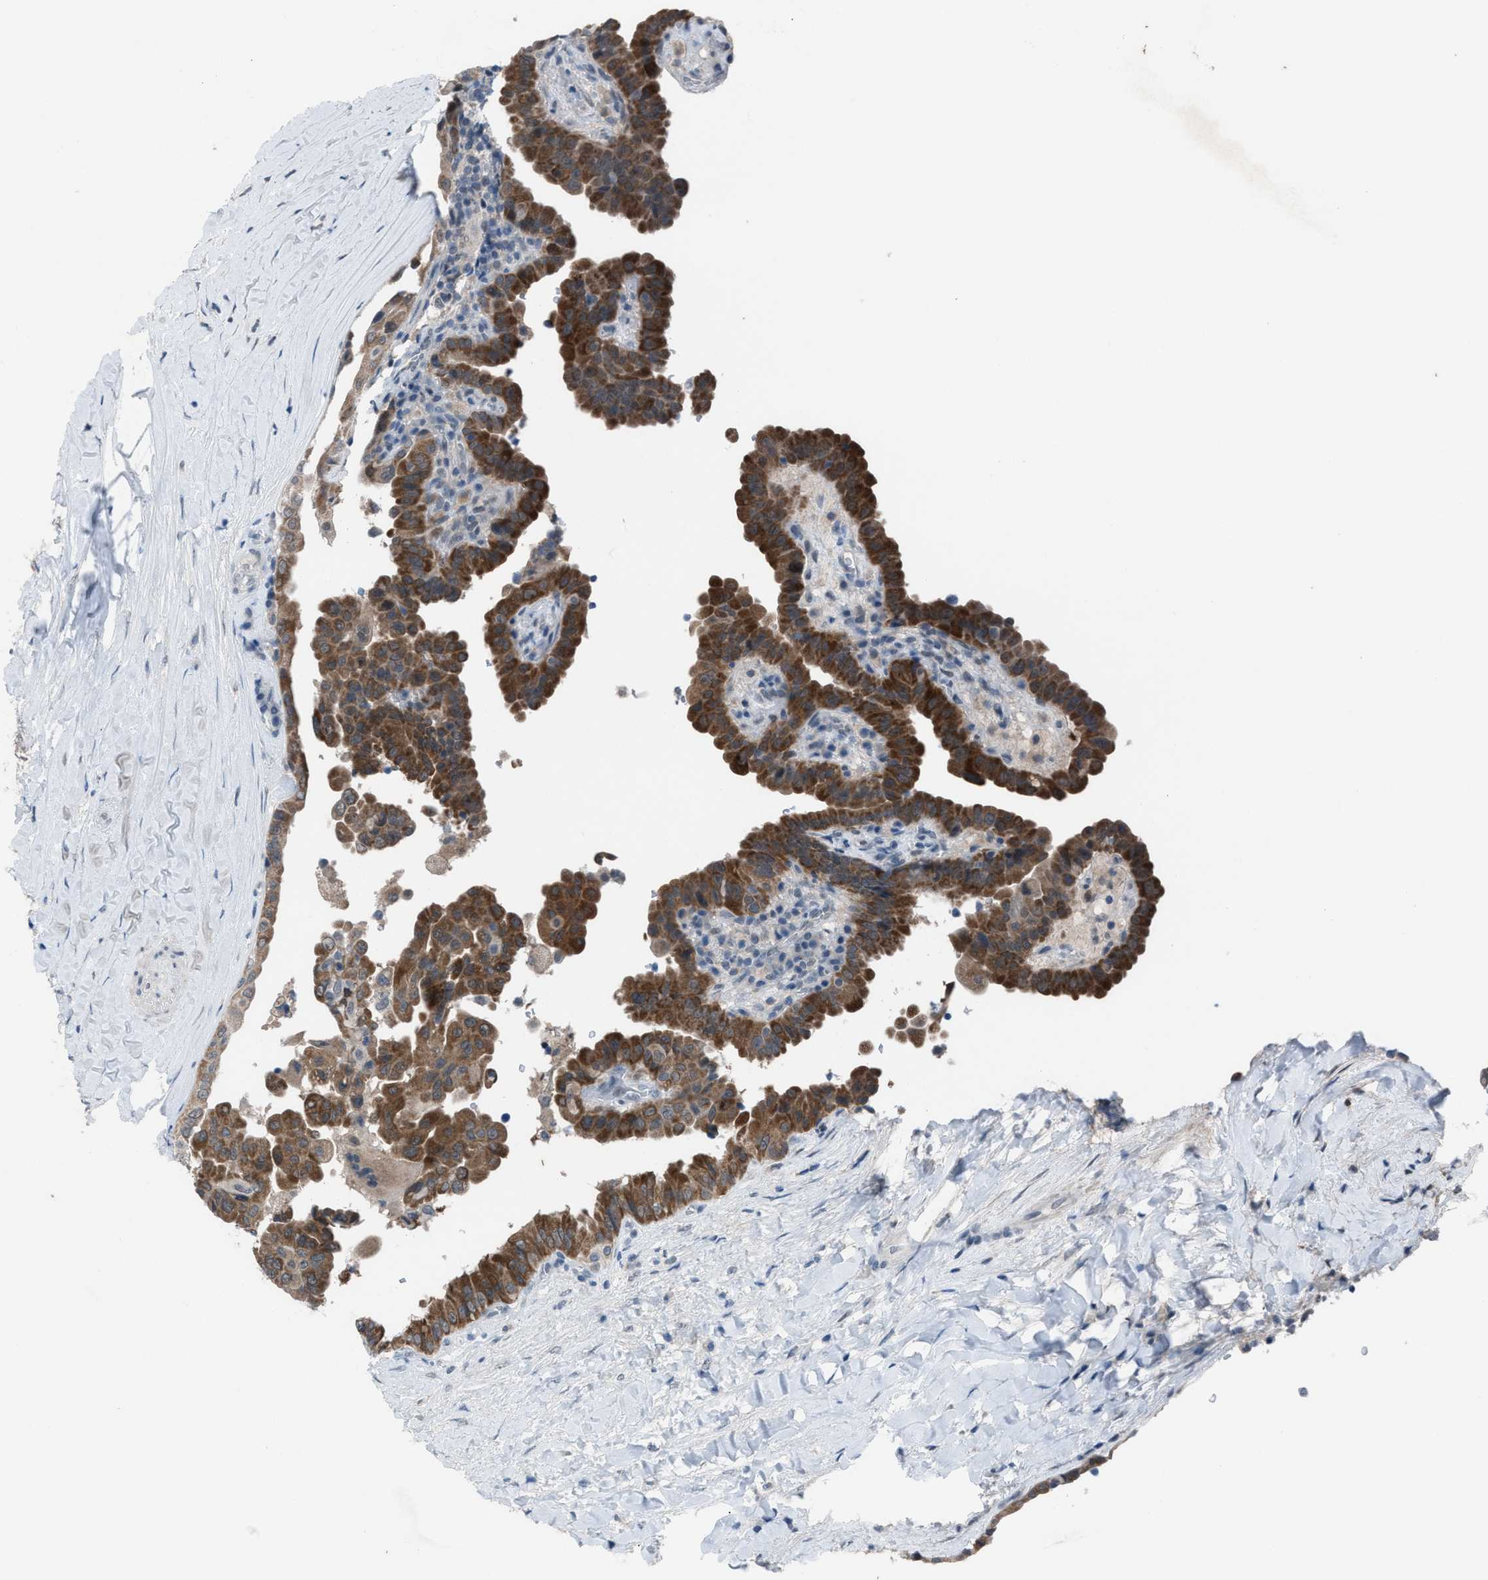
{"staining": {"intensity": "strong", "quantity": ">75%", "location": "cytoplasmic/membranous"}, "tissue": "thyroid cancer", "cell_type": "Tumor cells", "image_type": "cancer", "snomed": [{"axis": "morphology", "description": "Papillary adenocarcinoma, NOS"}, {"axis": "topography", "description": "Thyroid gland"}], "caption": "Human thyroid cancer (papillary adenocarcinoma) stained for a protein (brown) reveals strong cytoplasmic/membranous positive expression in approximately >75% of tumor cells.", "gene": "ANAPC11", "patient": {"sex": "male", "age": 33}}